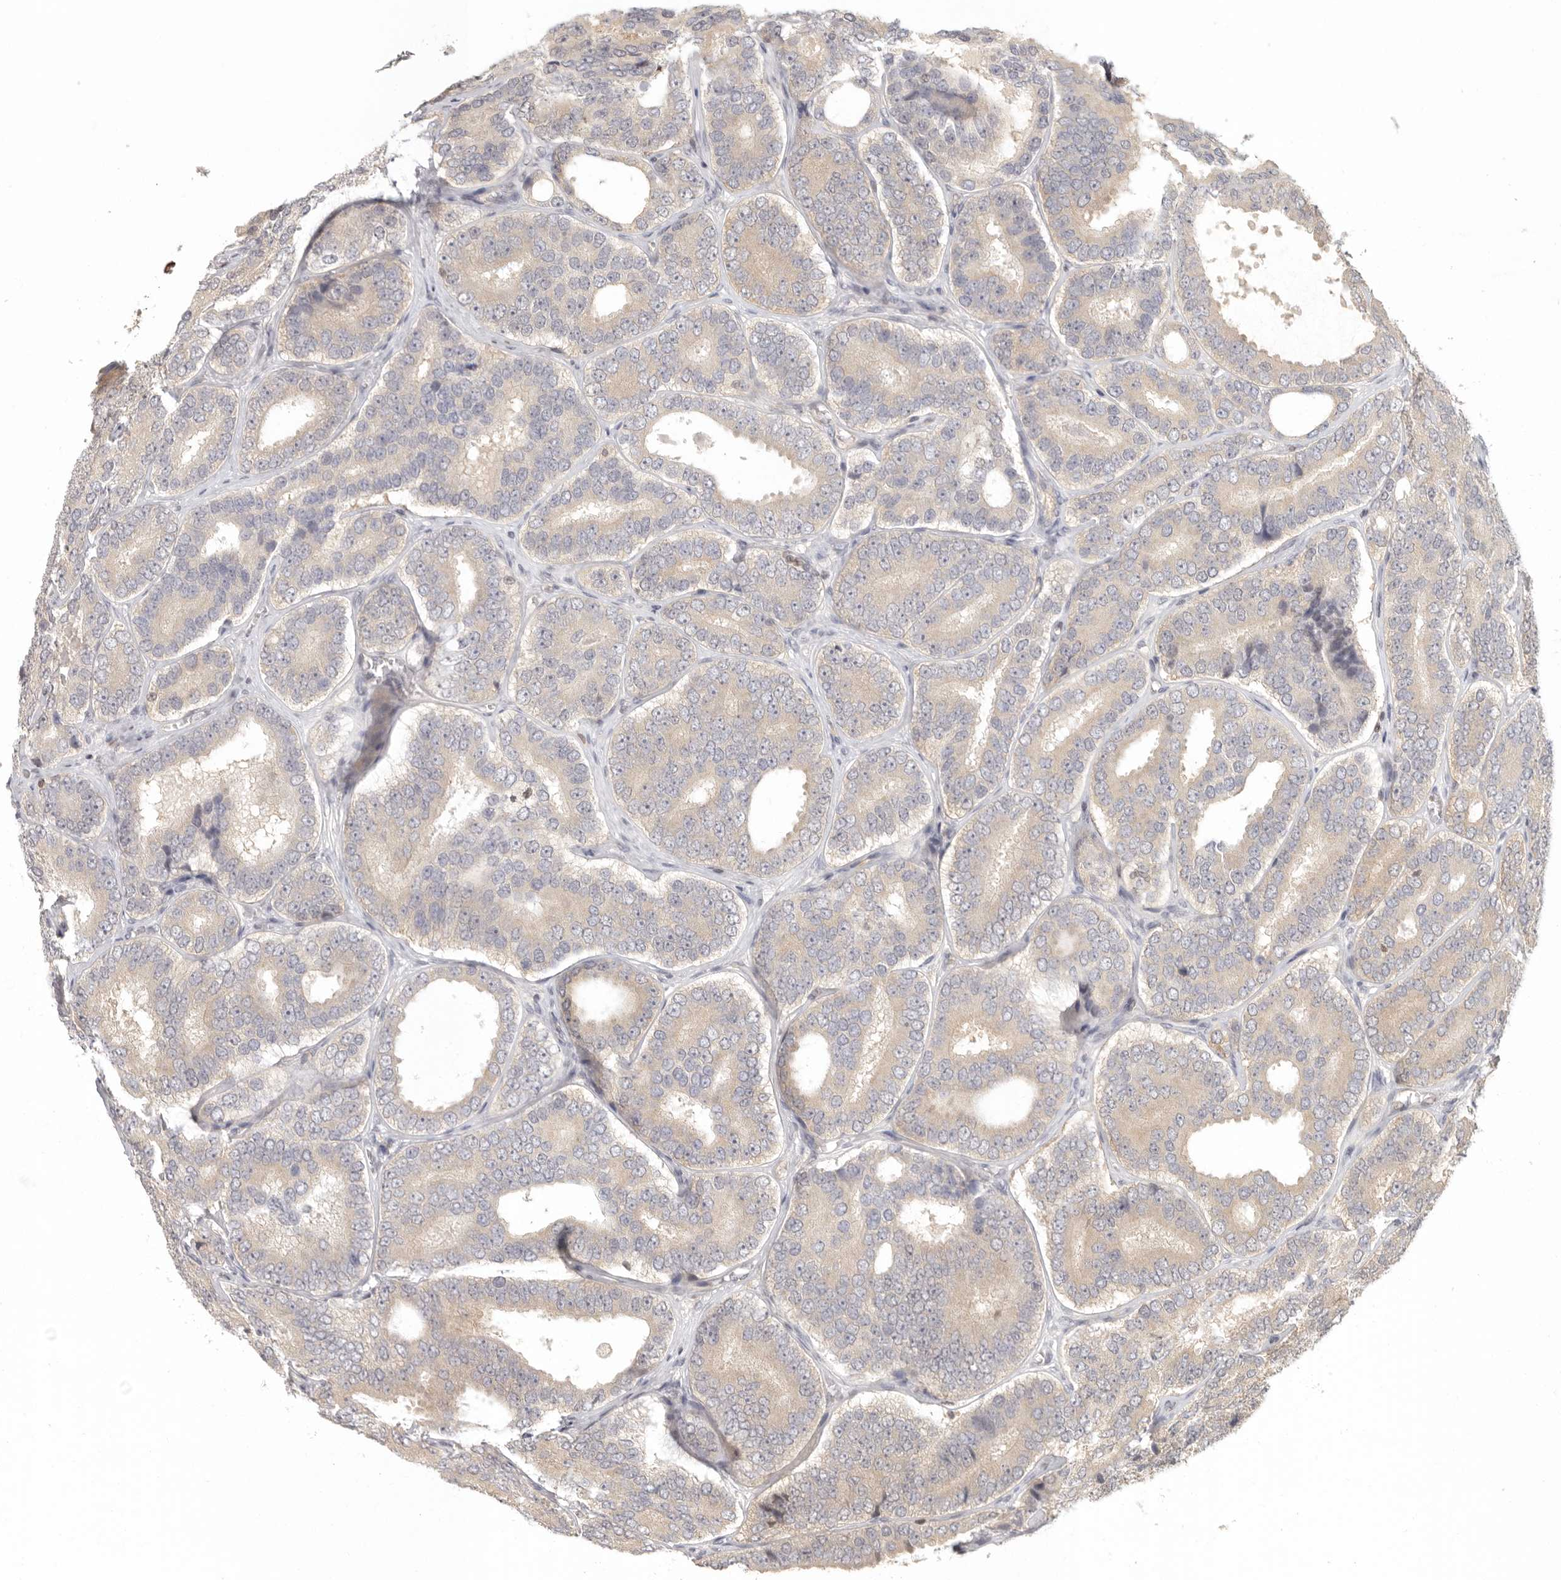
{"staining": {"intensity": "weak", "quantity": "25%-75%", "location": "cytoplasmic/membranous"}, "tissue": "prostate cancer", "cell_type": "Tumor cells", "image_type": "cancer", "snomed": [{"axis": "morphology", "description": "Adenocarcinoma, High grade"}, {"axis": "topography", "description": "Prostate"}], "caption": "High-magnification brightfield microscopy of prostate cancer (high-grade adenocarcinoma) stained with DAB (3,3'-diaminobenzidine) (brown) and counterstained with hematoxylin (blue). tumor cells exhibit weak cytoplasmic/membranous positivity is present in approximately25%-75% of cells. The protein is shown in brown color, while the nuclei are stained blue.", "gene": "PSMA5", "patient": {"sex": "male", "age": 56}}